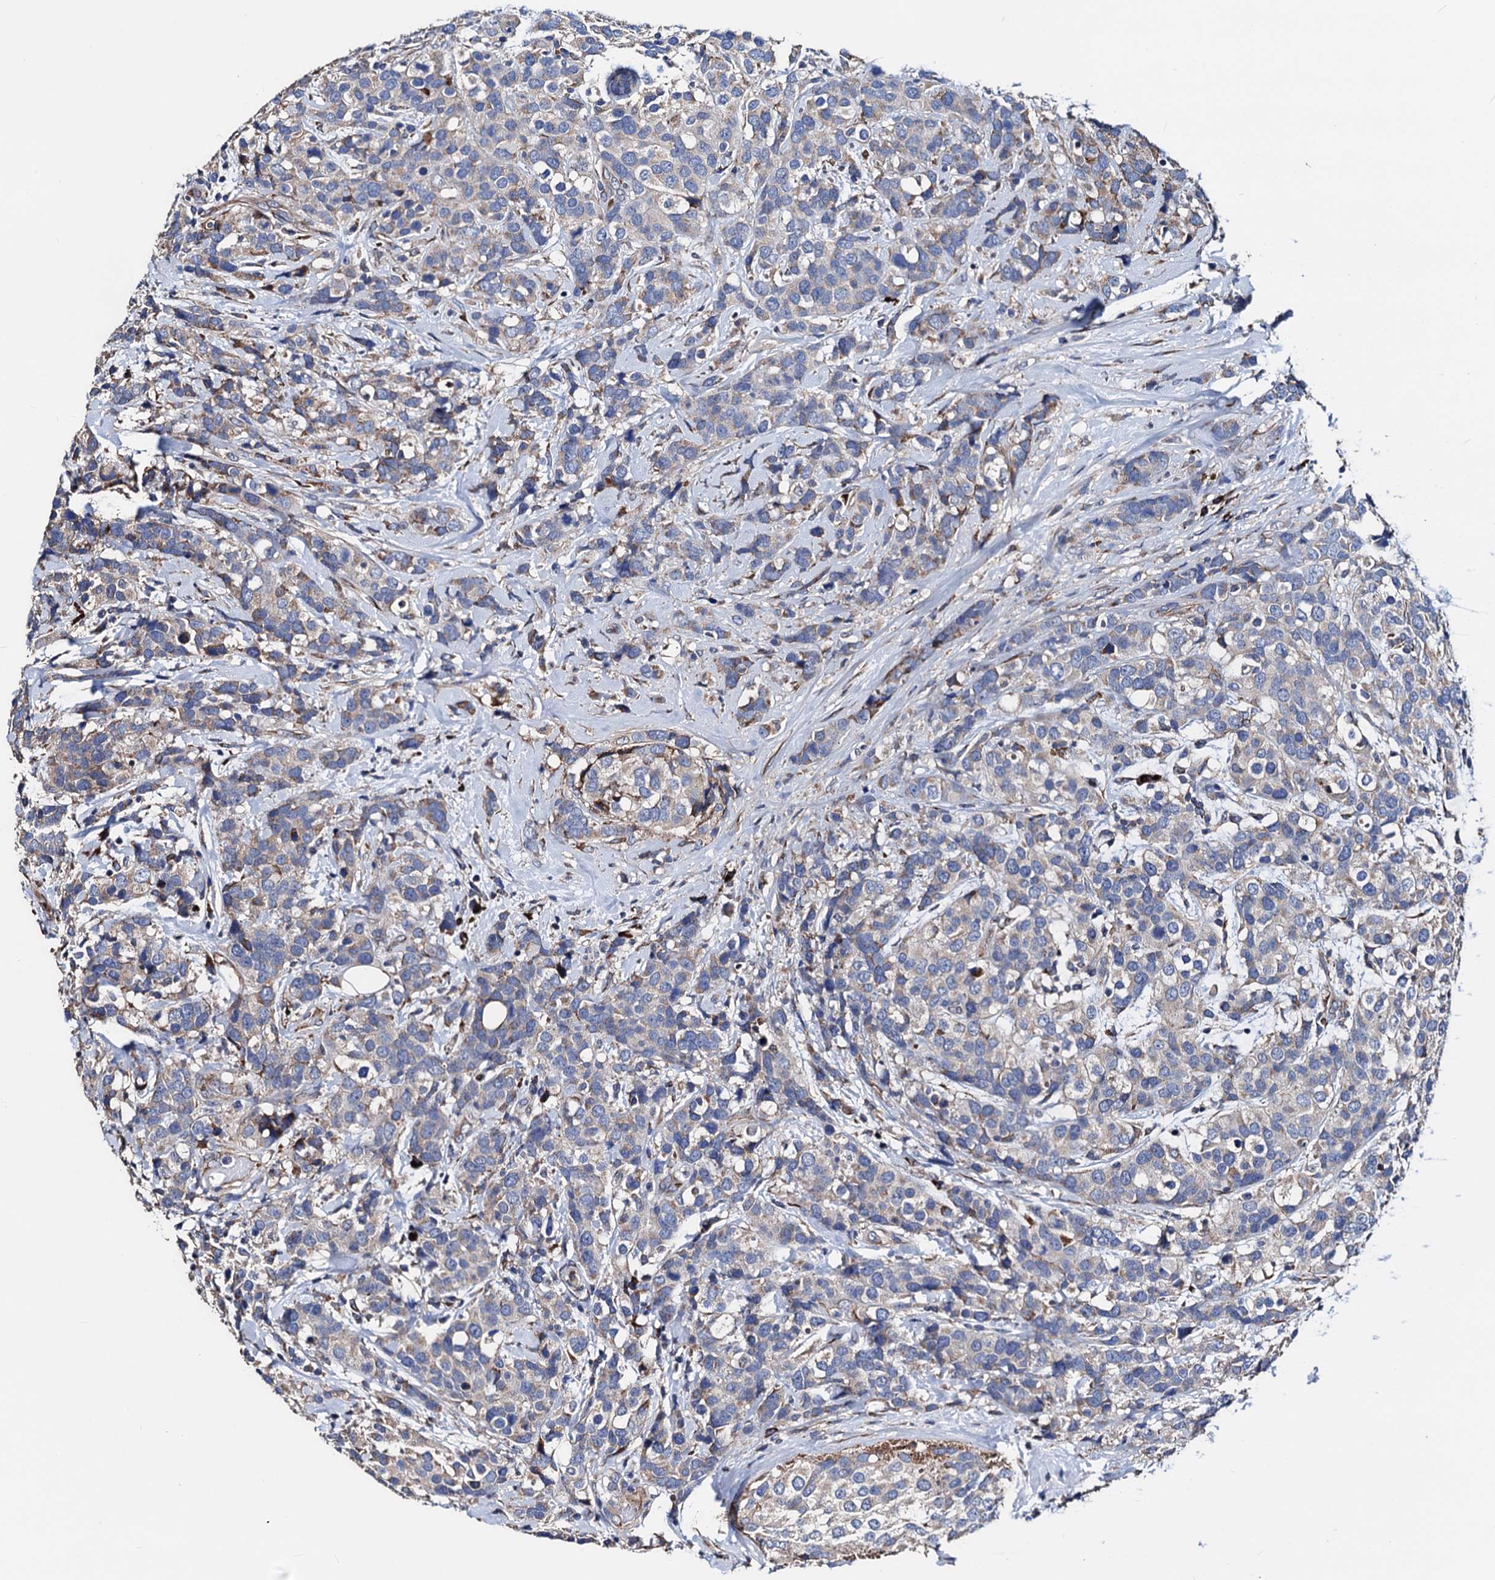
{"staining": {"intensity": "weak", "quantity": "<25%", "location": "cytoplasmic/membranous"}, "tissue": "breast cancer", "cell_type": "Tumor cells", "image_type": "cancer", "snomed": [{"axis": "morphology", "description": "Lobular carcinoma"}, {"axis": "topography", "description": "Breast"}], "caption": "A histopathology image of lobular carcinoma (breast) stained for a protein exhibits no brown staining in tumor cells.", "gene": "AKAP11", "patient": {"sex": "female", "age": 59}}